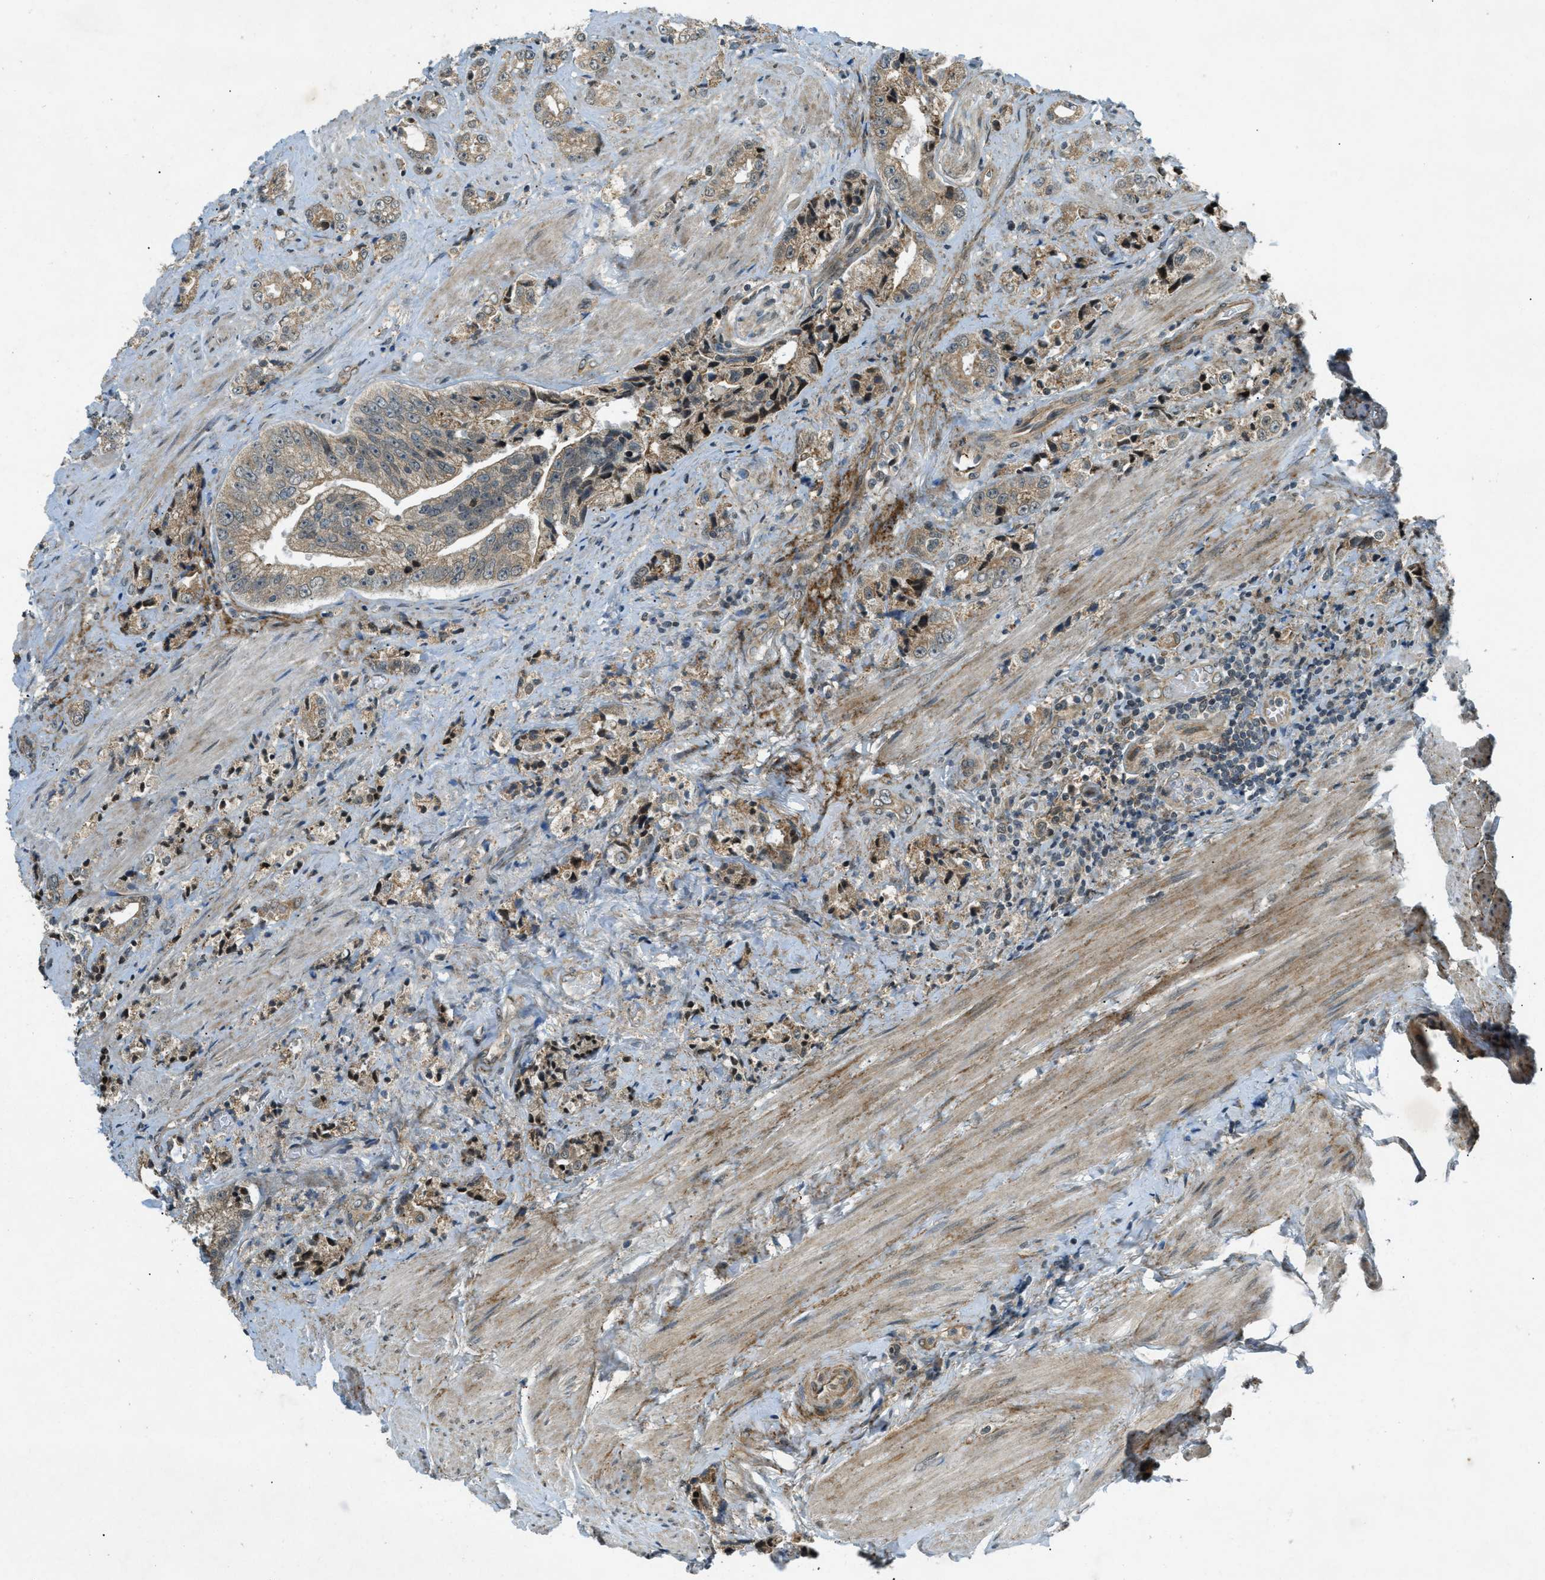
{"staining": {"intensity": "weak", "quantity": ">75%", "location": "cytoplasmic/membranous"}, "tissue": "prostate cancer", "cell_type": "Tumor cells", "image_type": "cancer", "snomed": [{"axis": "morphology", "description": "Adenocarcinoma, High grade"}, {"axis": "topography", "description": "Prostate"}], "caption": "This is a micrograph of immunohistochemistry (IHC) staining of high-grade adenocarcinoma (prostate), which shows weak staining in the cytoplasmic/membranous of tumor cells.", "gene": "EIF2AK3", "patient": {"sex": "male", "age": 61}}